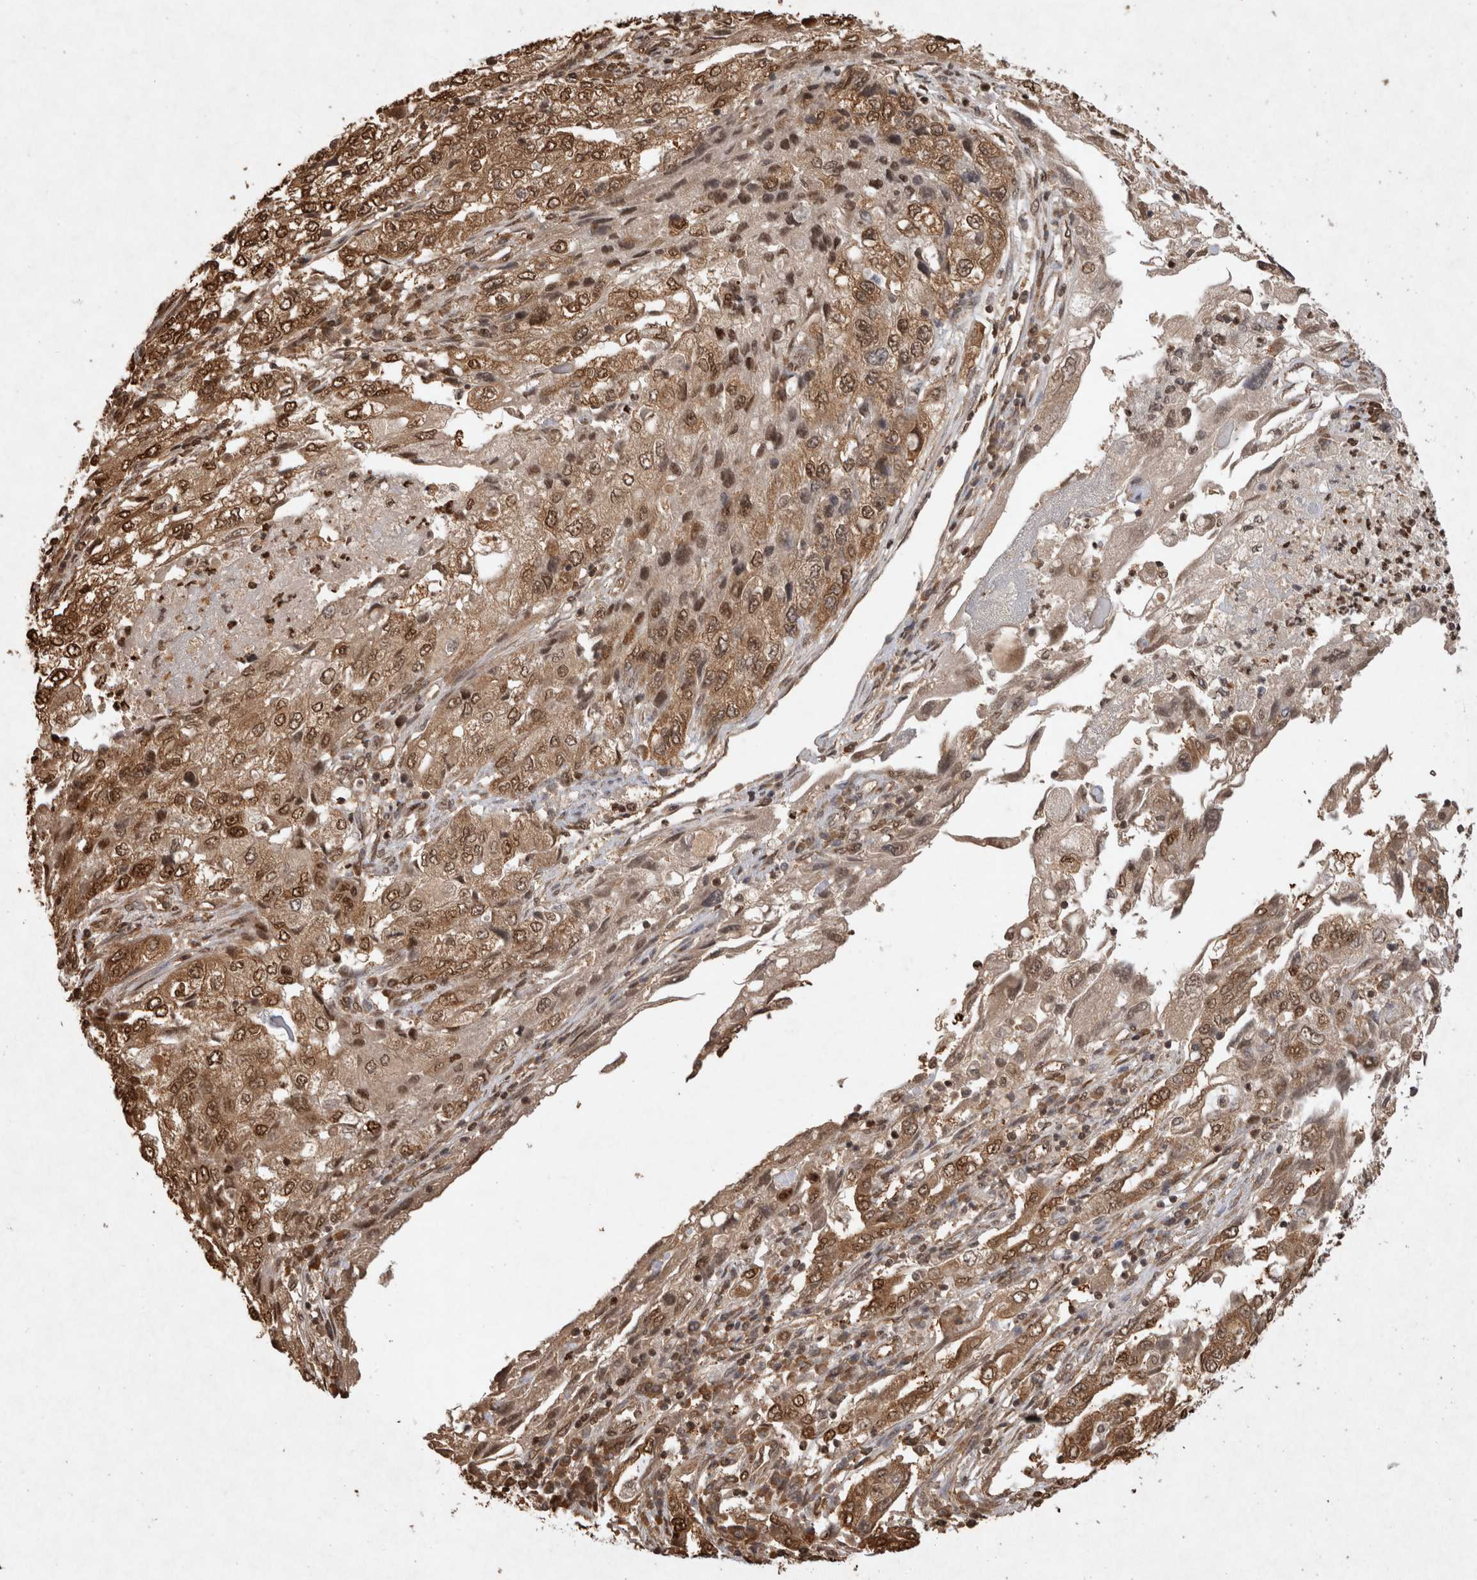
{"staining": {"intensity": "moderate", "quantity": ">75%", "location": "cytoplasmic/membranous,nuclear"}, "tissue": "endometrial cancer", "cell_type": "Tumor cells", "image_type": "cancer", "snomed": [{"axis": "morphology", "description": "Adenocarcinoma, NOS"}, {"axis": "topography", "description": "Endometrium"}], "caption": "Endometrial cancer (adenocarcinoma) stained with a protein marker reveals moderate staining in tumor cells.", "gene": "HDGF", "patient": {"sex": "female", "age": 49}}